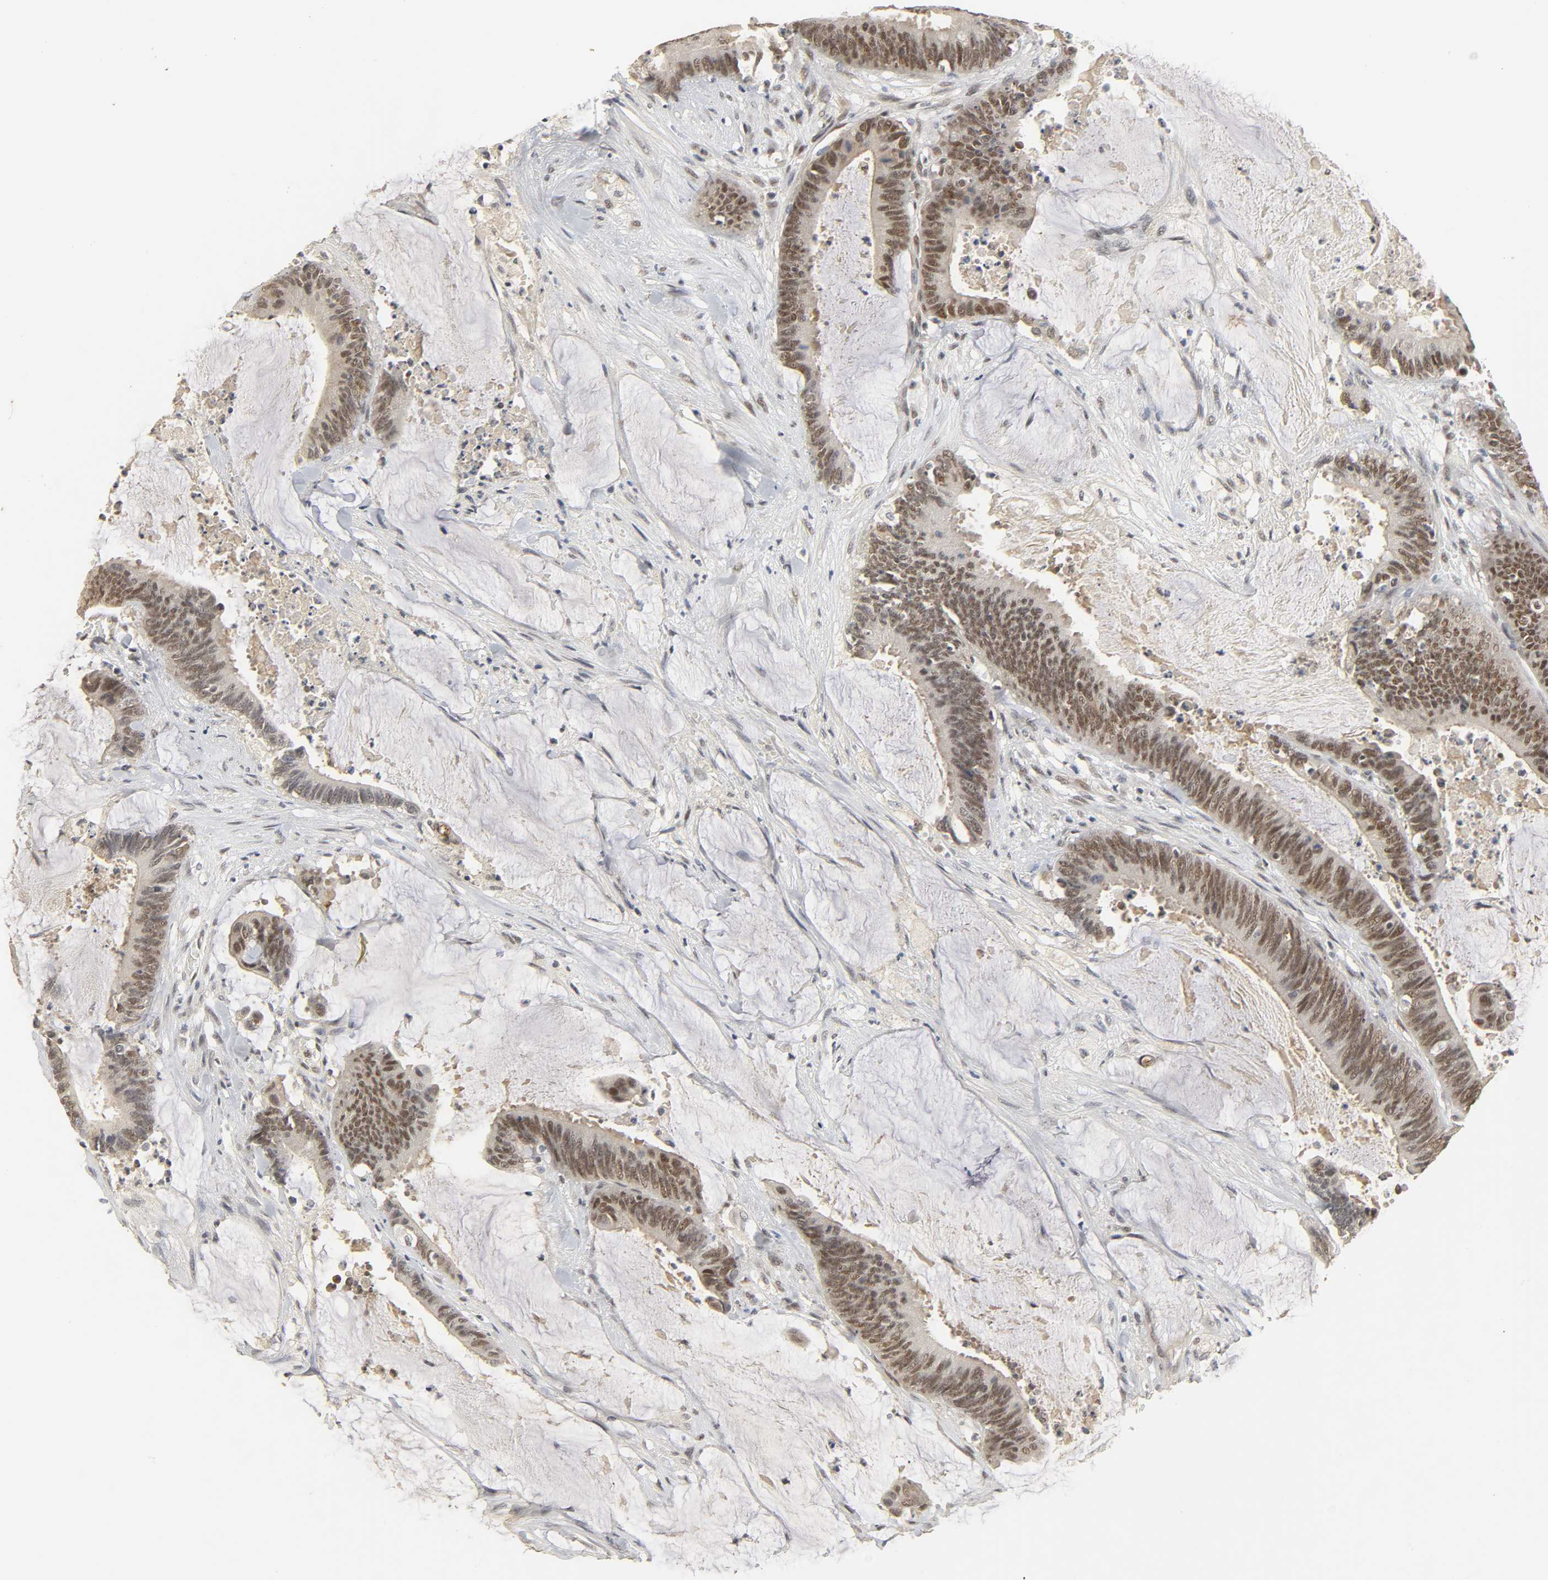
{"staining": {"intensity": "strong", "quantity": ">75%", "location": "nuclear"}, "tissue": "colorectal cancer", "cell_type": "Tumor cells", "image_type": "cancer", "snomed": [{"axis": "morphology", "description": "Adenocarcinoma, NOS"}, {"axis": "topography", "description": "Rectum"}], "caption": "This micrograph shows immunohistochemistry staining of adenocarcinoma (colorectal), with high strong nuclear staining in approximately >75% of tumor cells.", "gene": "NCOA6", "patient": {"sex": "female", "age": 66}}